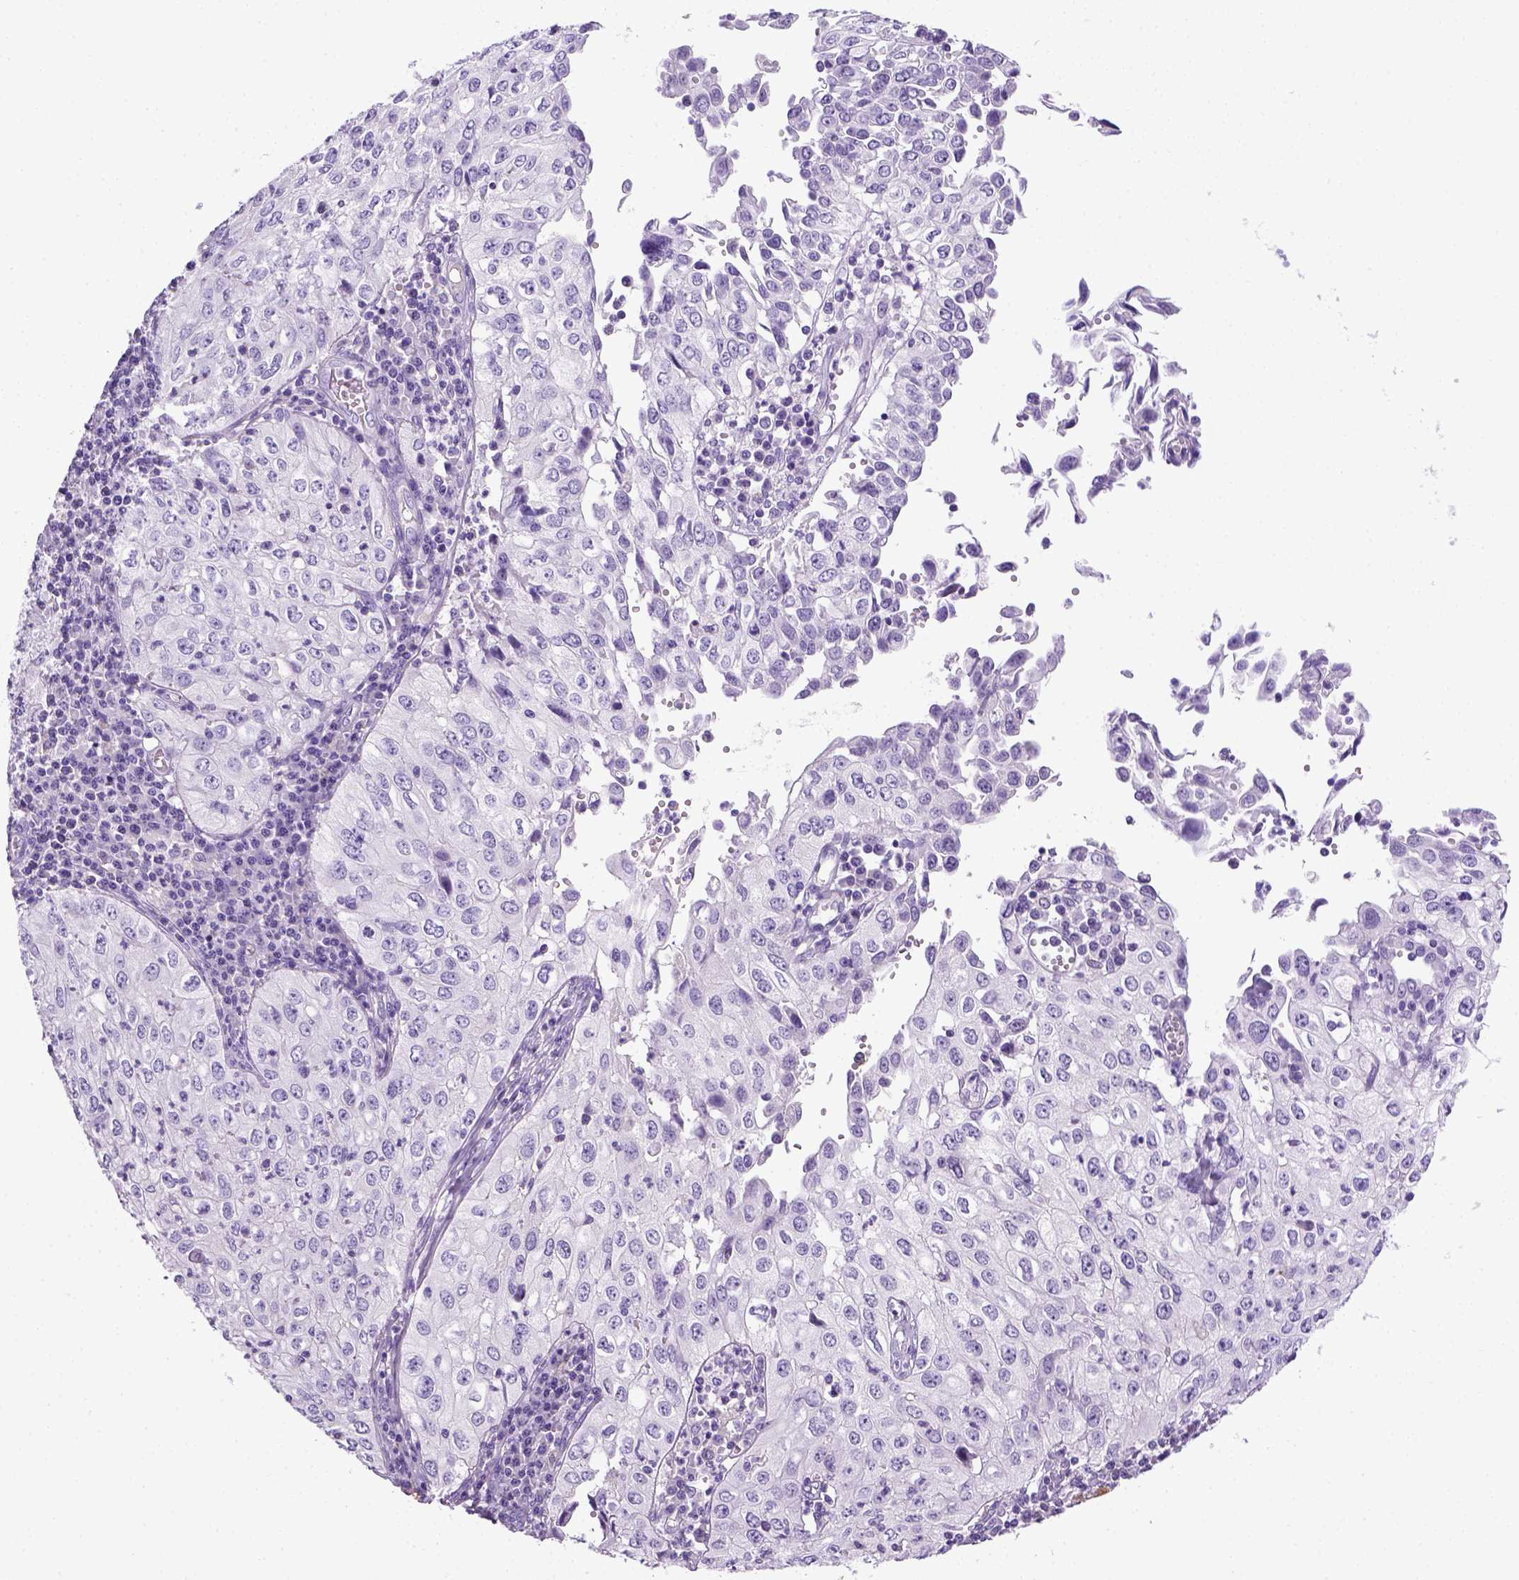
{"staining": {"intensity": "negative", "quantity": "none", "location": "none"}, "tissue": "cervical cancer", "cell_type": "Tumor cells", "image_type": "cancer", "snomed": [{"axis": "morphology", "description": "Squamous cell carcinoma, NOS"}, {"axis": "topography", "description": "Cervix"}], "caption": "A micrograph of human cervical cancer (squamous cell carcinoma) is negative for staining in tumor cells.", "gene": "KRT71", "patient": {"sex": "female", "age": 24}}